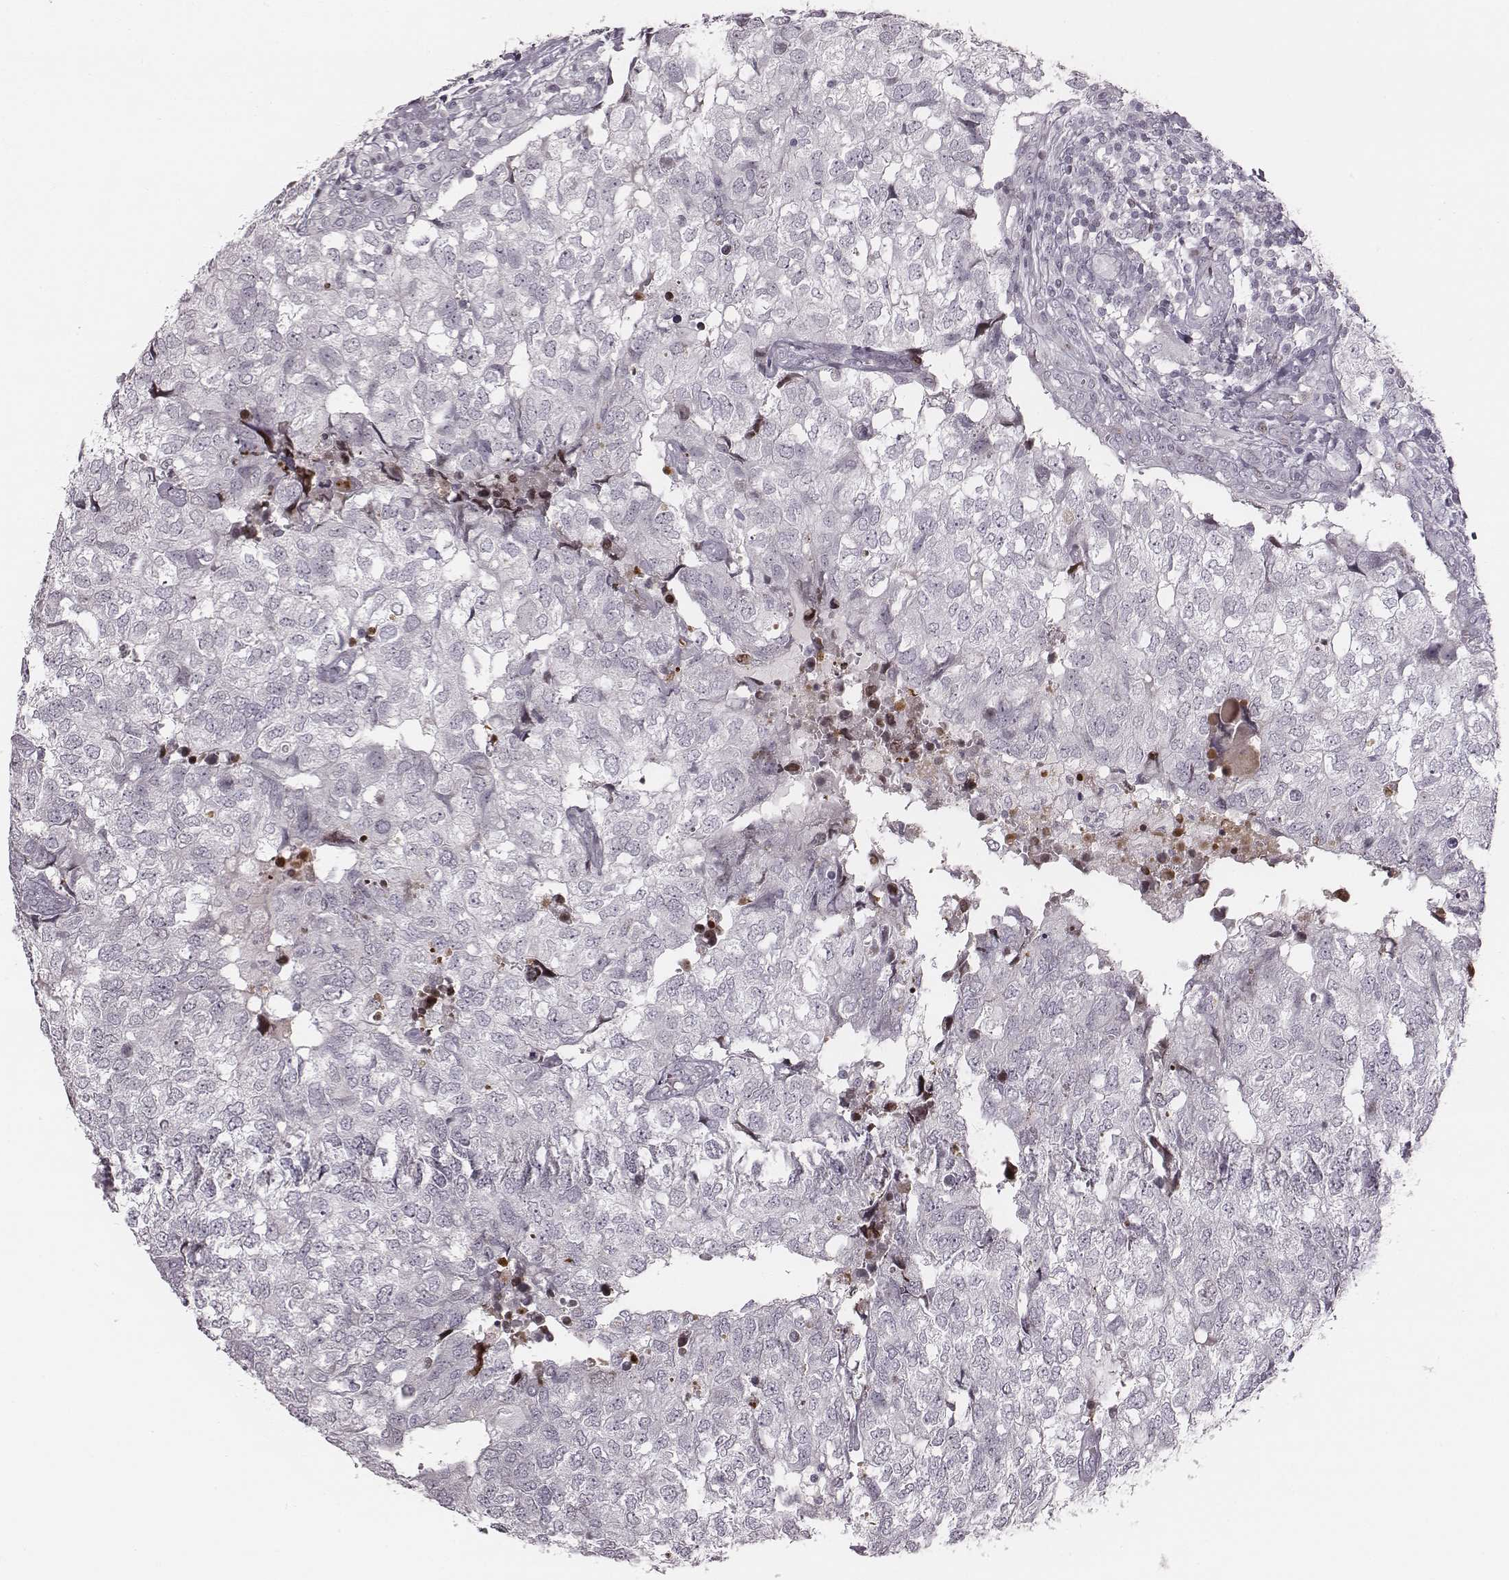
{"staining": {"intensity": "negative", "quantity": "none", "location": "none"}, "tissue": "breast cancer", "cell_type": "Tumor cells", "image_type": "cancer", "snomed": [{"axis": "morphology", "description": "Duct carcinoma"}, {"axis": "topography", "description": "Breast"}], "caption": "Immunohistochemical staining of human breast cancer (infiltrating ductal carcinoma) demonstrates no significant positivity in tumor cells. The staining was performed using DAB (3,3'-diaminobenzidine) to visualize the protein expression in brown, while the nuclei were stained in blue with hematoxylin (Magnification: 20x).", "gene": "NDC1", "patient": {"sex": "female", "age": 30}}